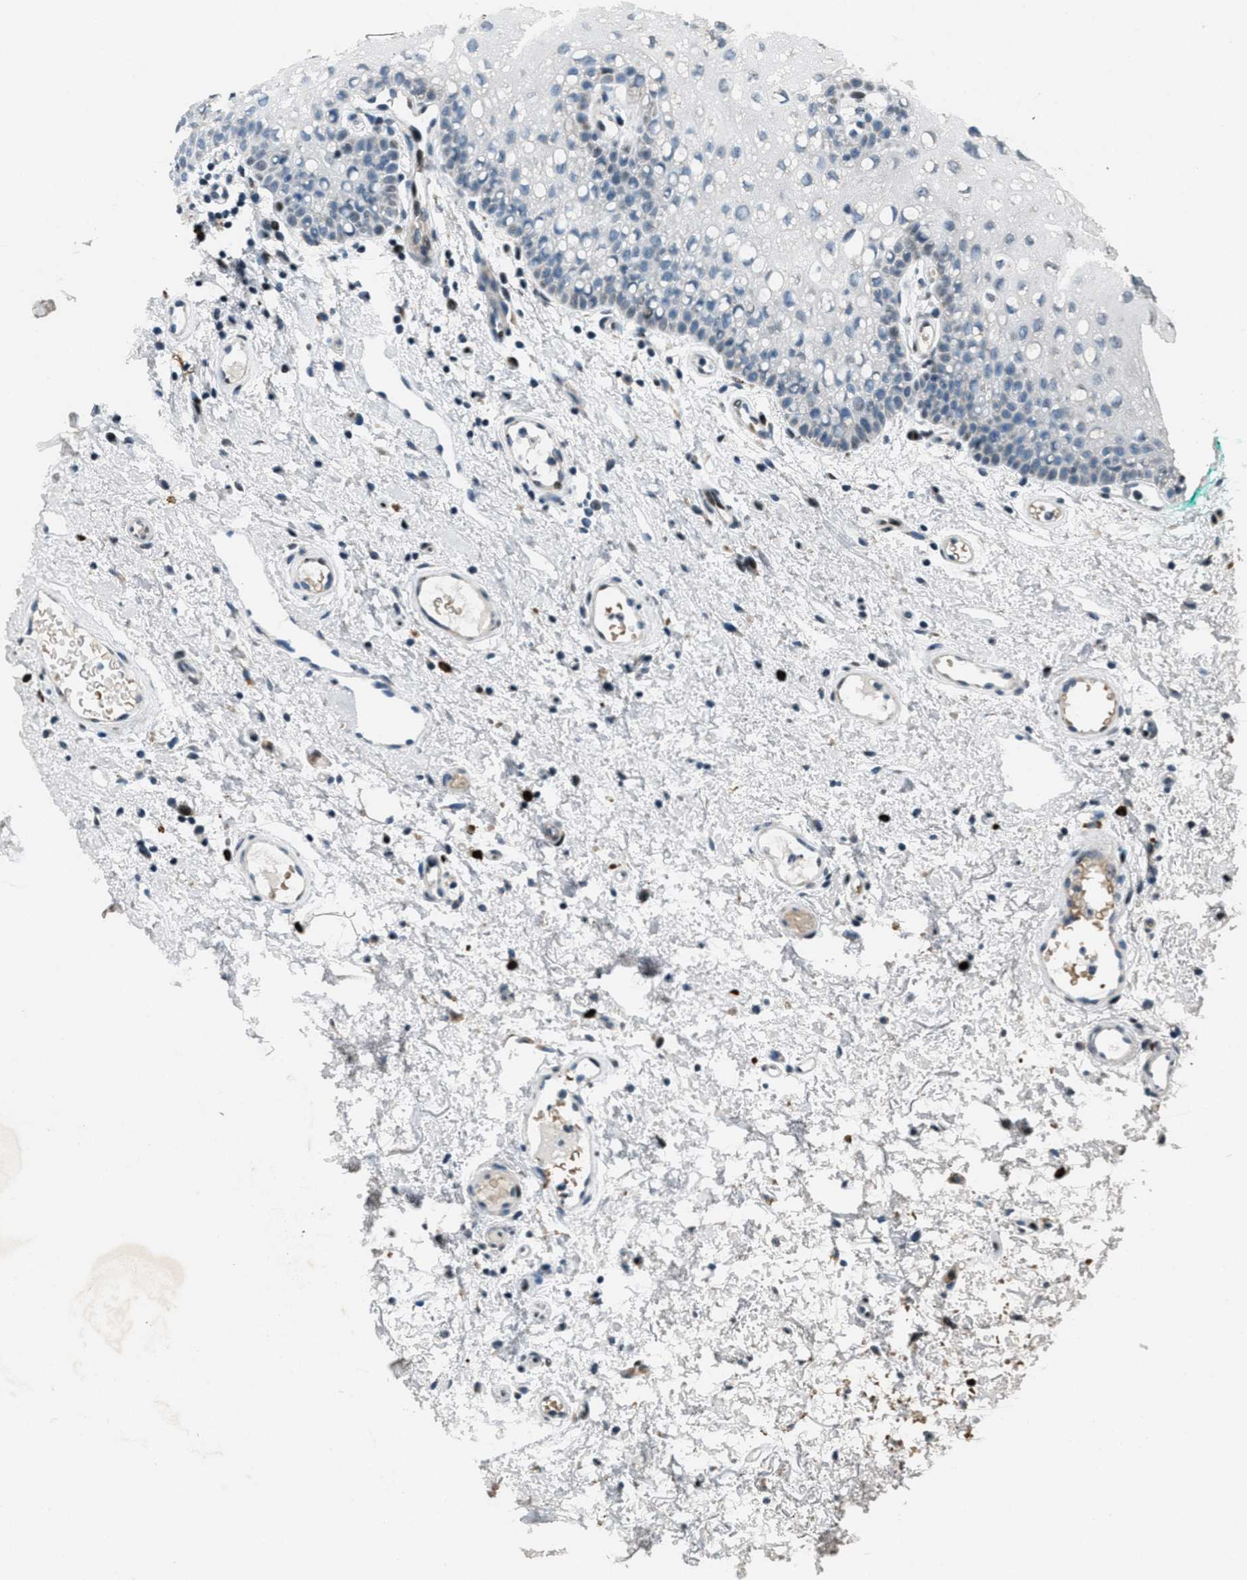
{"staining": {"intensity": "strong", "quantity": "<25%", "location": "nuclear"}, "tissue": "oral mucosa", "cell_type": "Squamous epithelial cells", "image_type": "normal", "snomed": [{"axis": "morphology", "description": "Normal tissue, NOS"}, {"axis": "morphology", "description": "Squamous cell carcinoma, NOS"}, {"axis": "topography", "description": "Oral tissue"}, {"axis": "topography", "description": "Salivary gland"}, {"axis": "topography", "description": "Head-Neck"}], "caption": "Protein expression by IHC shows strong nuclear positivity in about <25% of squamous epithelial cells in normal oral mucosa. (DAB (3,3'-diaminobenzidine) = brown stain, brightfield microscopy at high magnification).", "gene": "GPC6", "patient": {"sex": "female", "age": 62}}